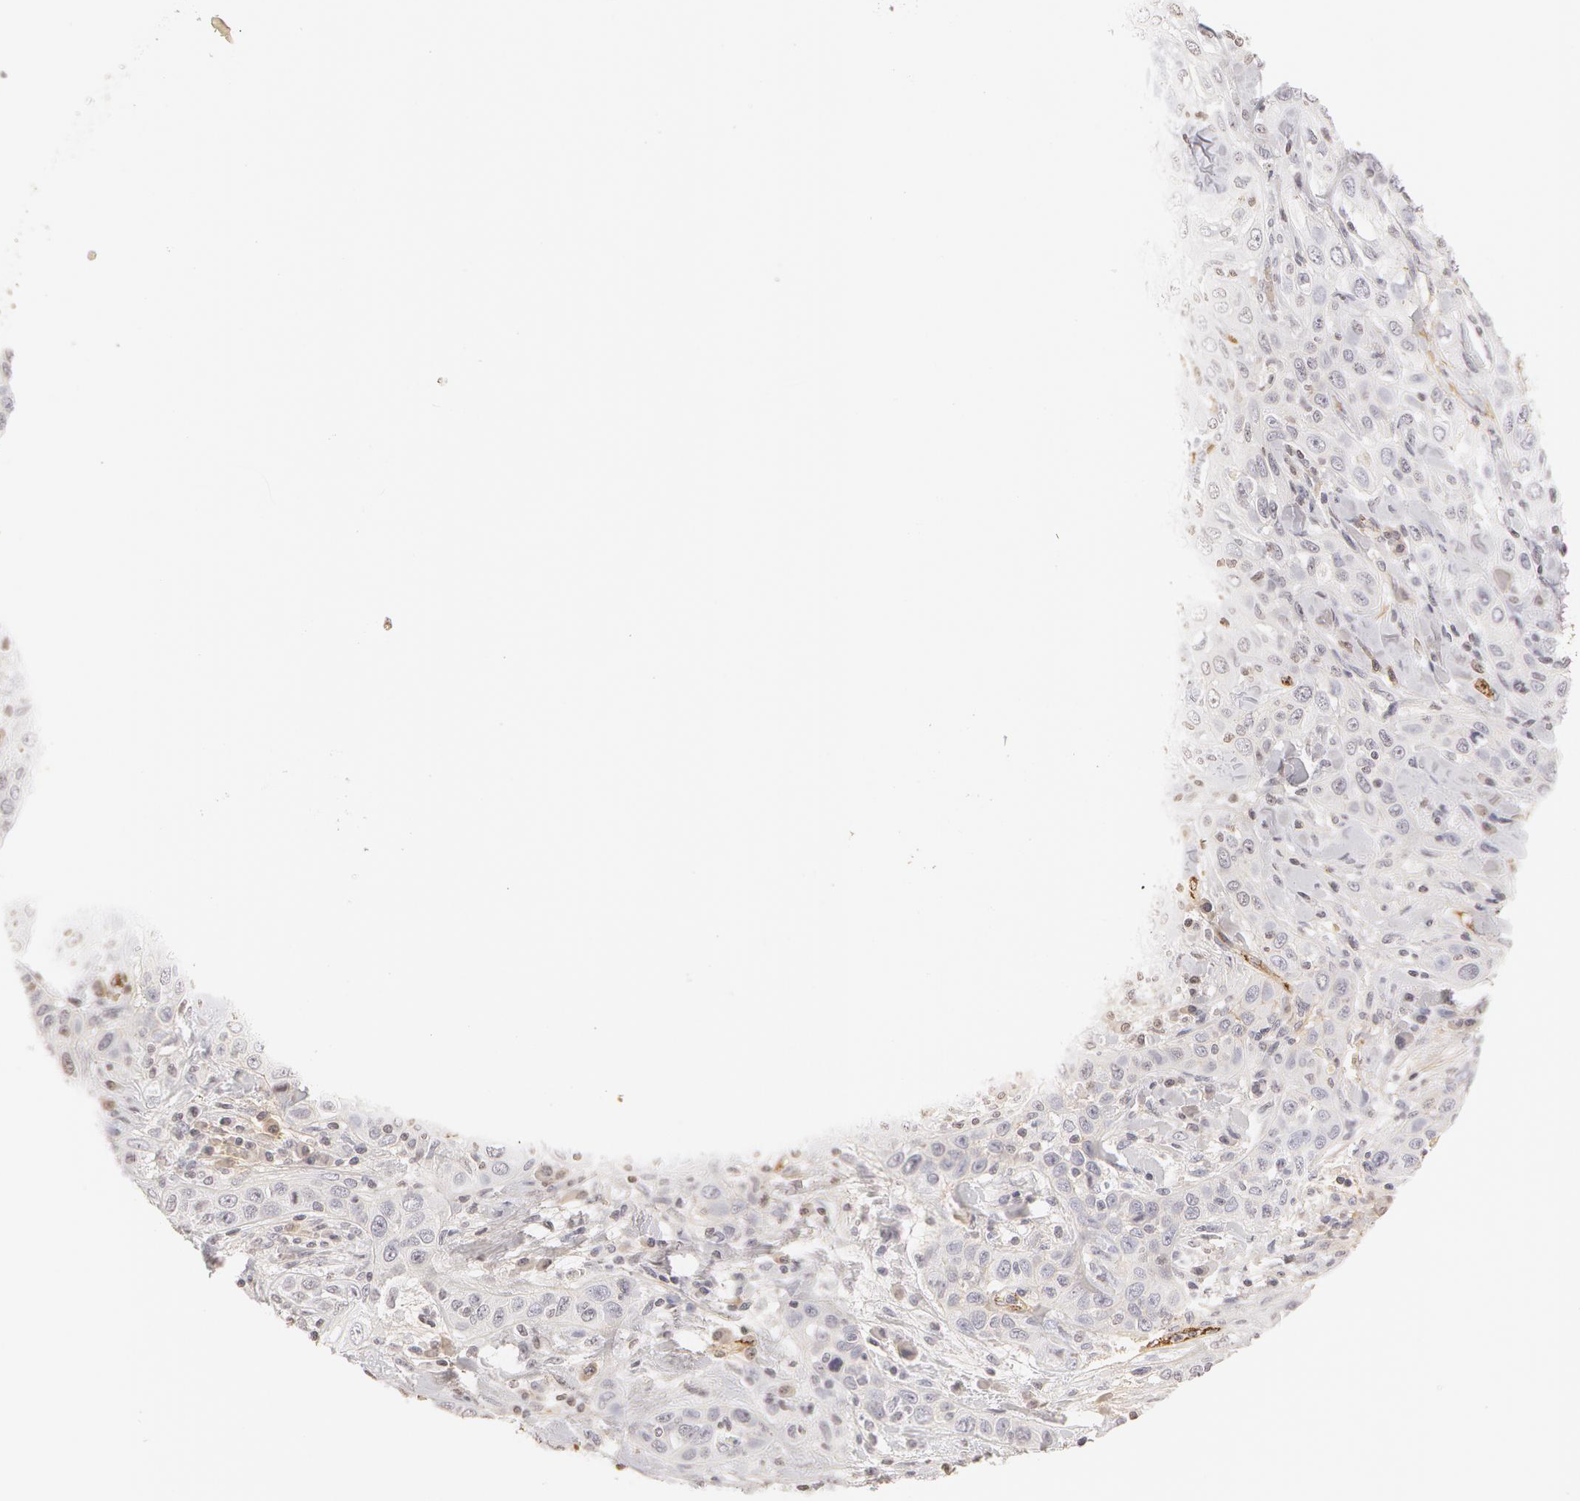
{"staining": {"intensity": "negative", "quantity": "none", "location": "none"}, "tissue": "skin cancer", "cell_type": "Tumor cells", "image_type": "cancer", "snomed": [{"axis": "morphology", "description": "Squamous cell carcinoma, NOS"}, {"axis": "topography", "description": "Skin"}], "caption": "Immunohistochemistry micrograph of skin cancer (squamous cell carcinoma) stained for a protein (brown), which exhibits no expression in tumor cells. (Brightfield microscopy of DAB immunohistochemistry at high magnification).", "gene": "VWF", "patient": {"sex": "male", "age": 84}}